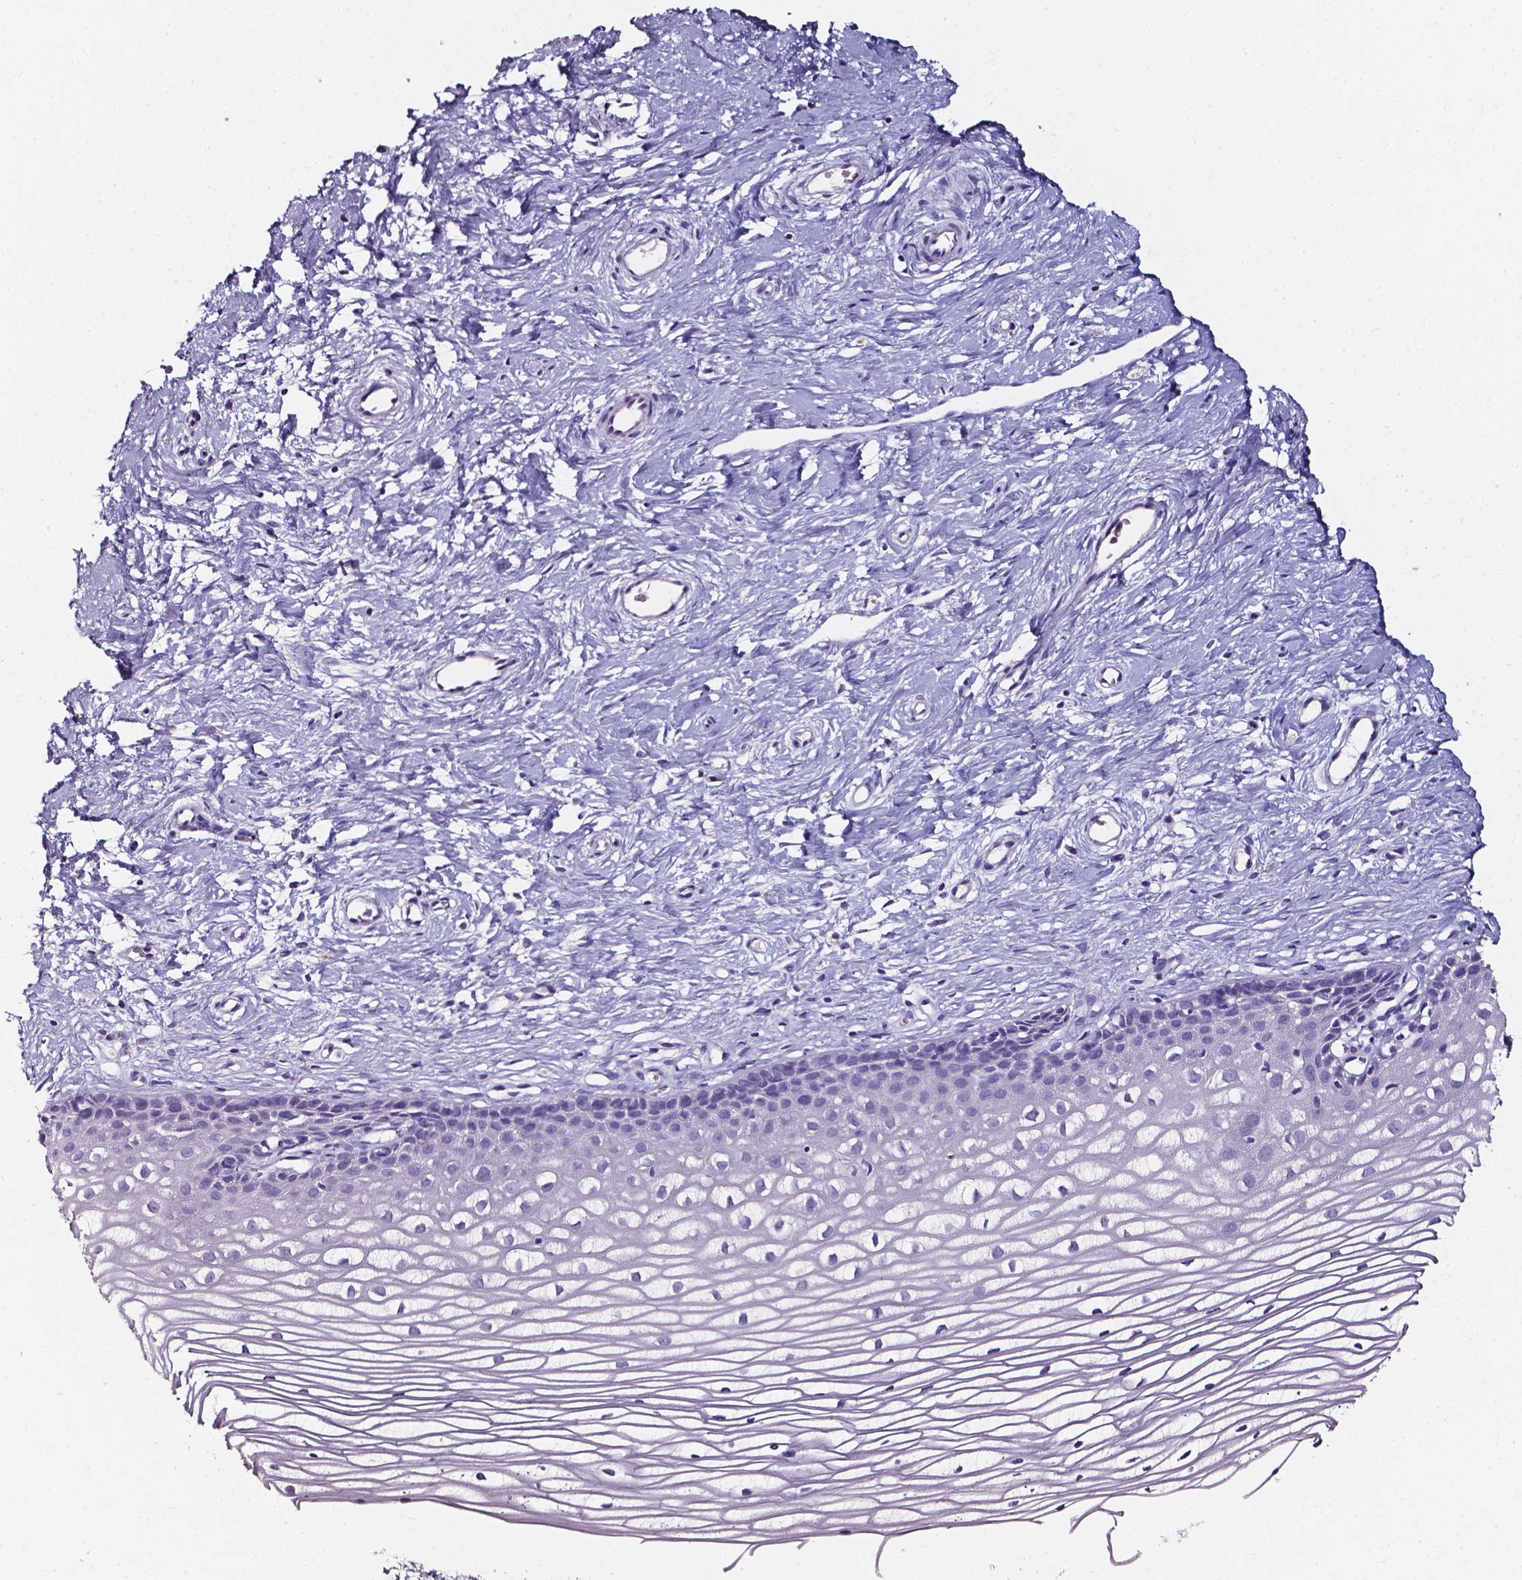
{"staining": {"intensity": "negative", "quantity": "none", "location": "none"}, "tissue": "cervix", "cell_type": "Glandular cells", "image_type": "normal", "snomed": [{"axis": "morphology", "description": "Normal tissue, NOS"}, {"axis": "topography", "description": "Cervix"}], "caption": "DAB immunohistochemical staining of unremarkable cervix exhibits no significant expression in glandular cells.", "gene": "DEFA5", "patient": {"sex": "female", "age": 40}}